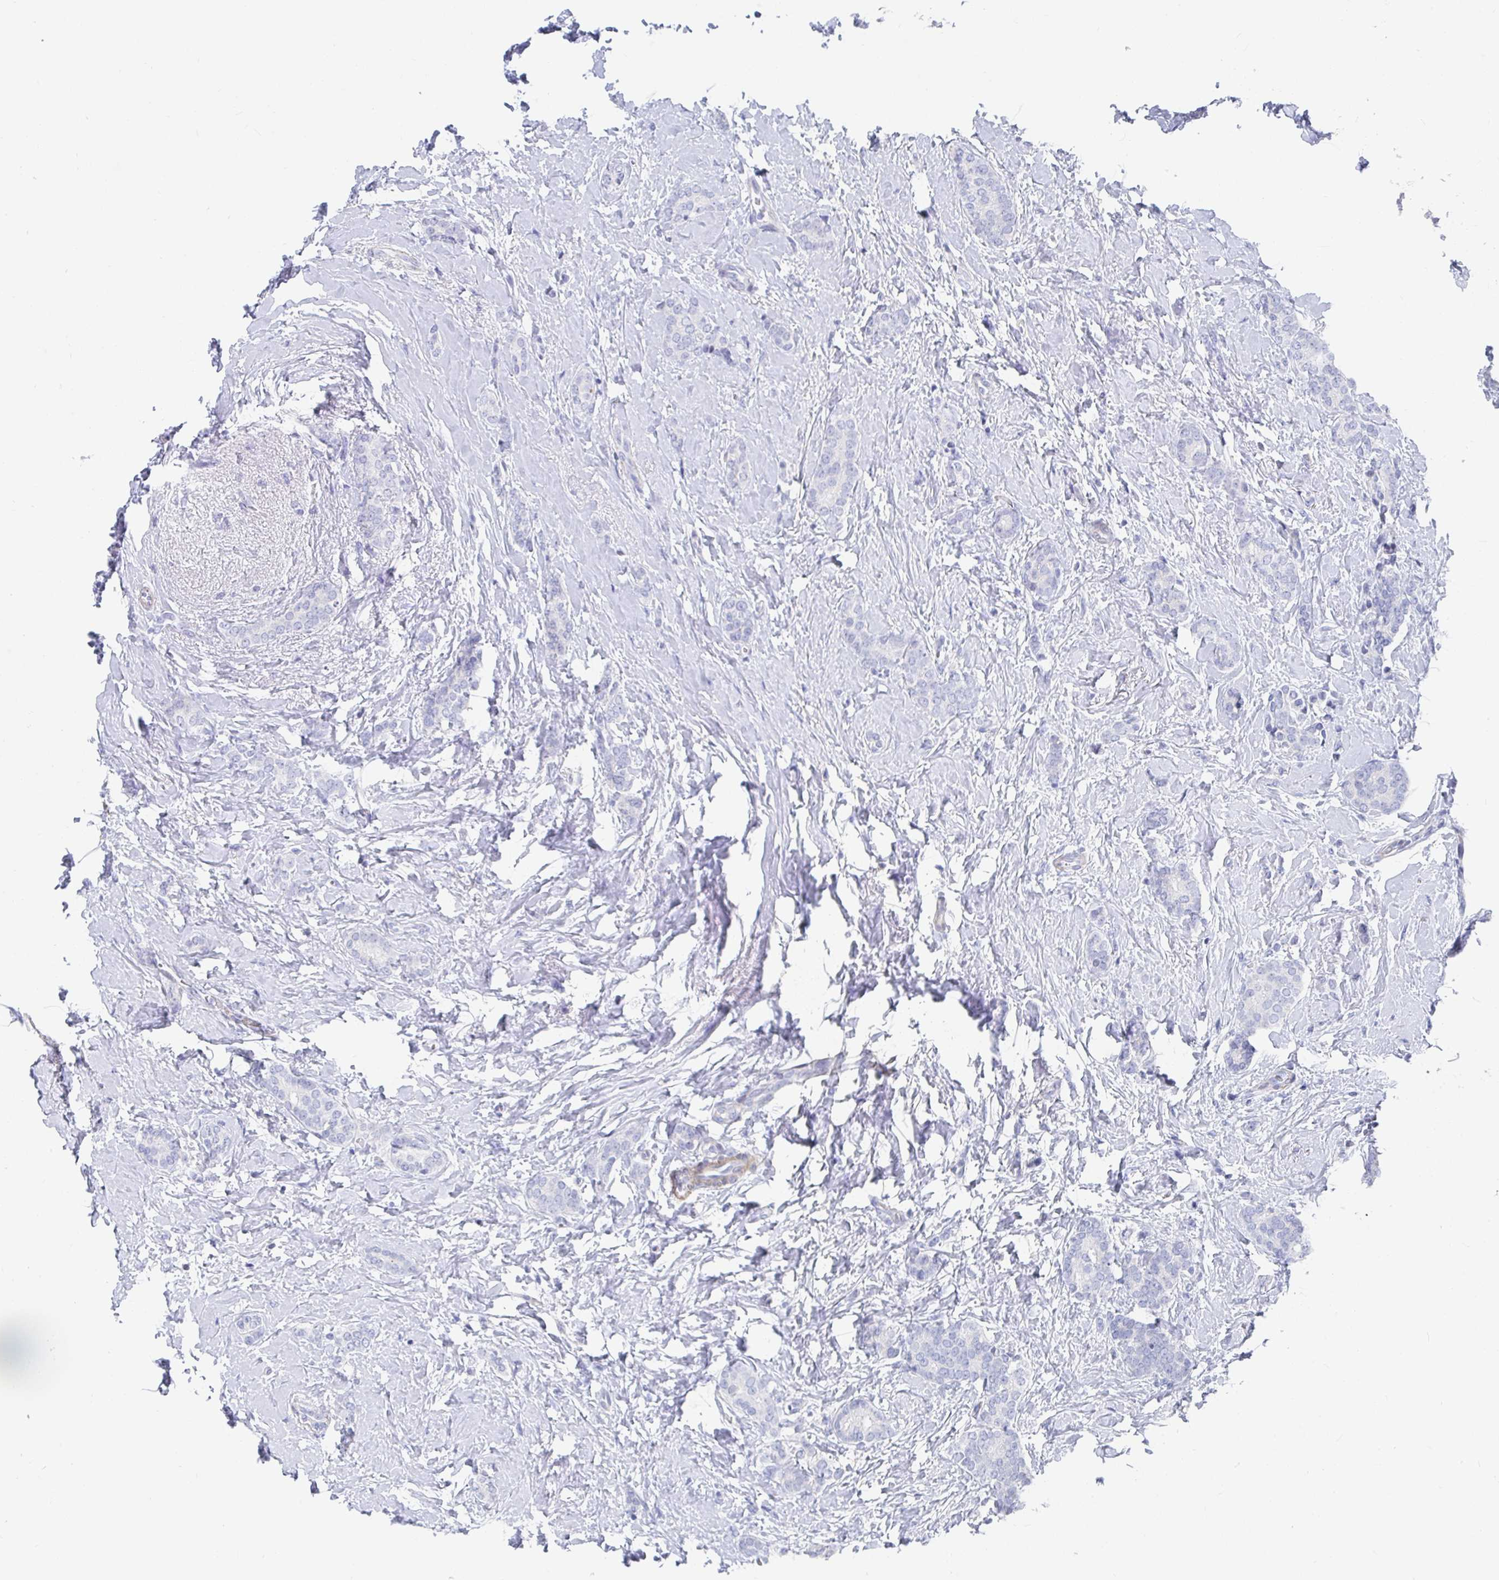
{"staining": {"intensity": "negative", "quantity": "none", "location": "none"}, "tissue": "breast cancer", "cell_type": "Tumor cells", "image_type": "cancer", "snomed": [{"axis": "morphology", "description": "Normal tissue, NOS"}, {"axis": "morphology", "description": "Duct carcinoma"}, {"axis": "topography", "description": "Breast"}], "caption": "Immunohistochemistry (IHC) of breast intraductal carcinoma displays no positivity in tumor cells.", "gene": "ZFP82", "patient": {"sex": "female", "age": 77}}